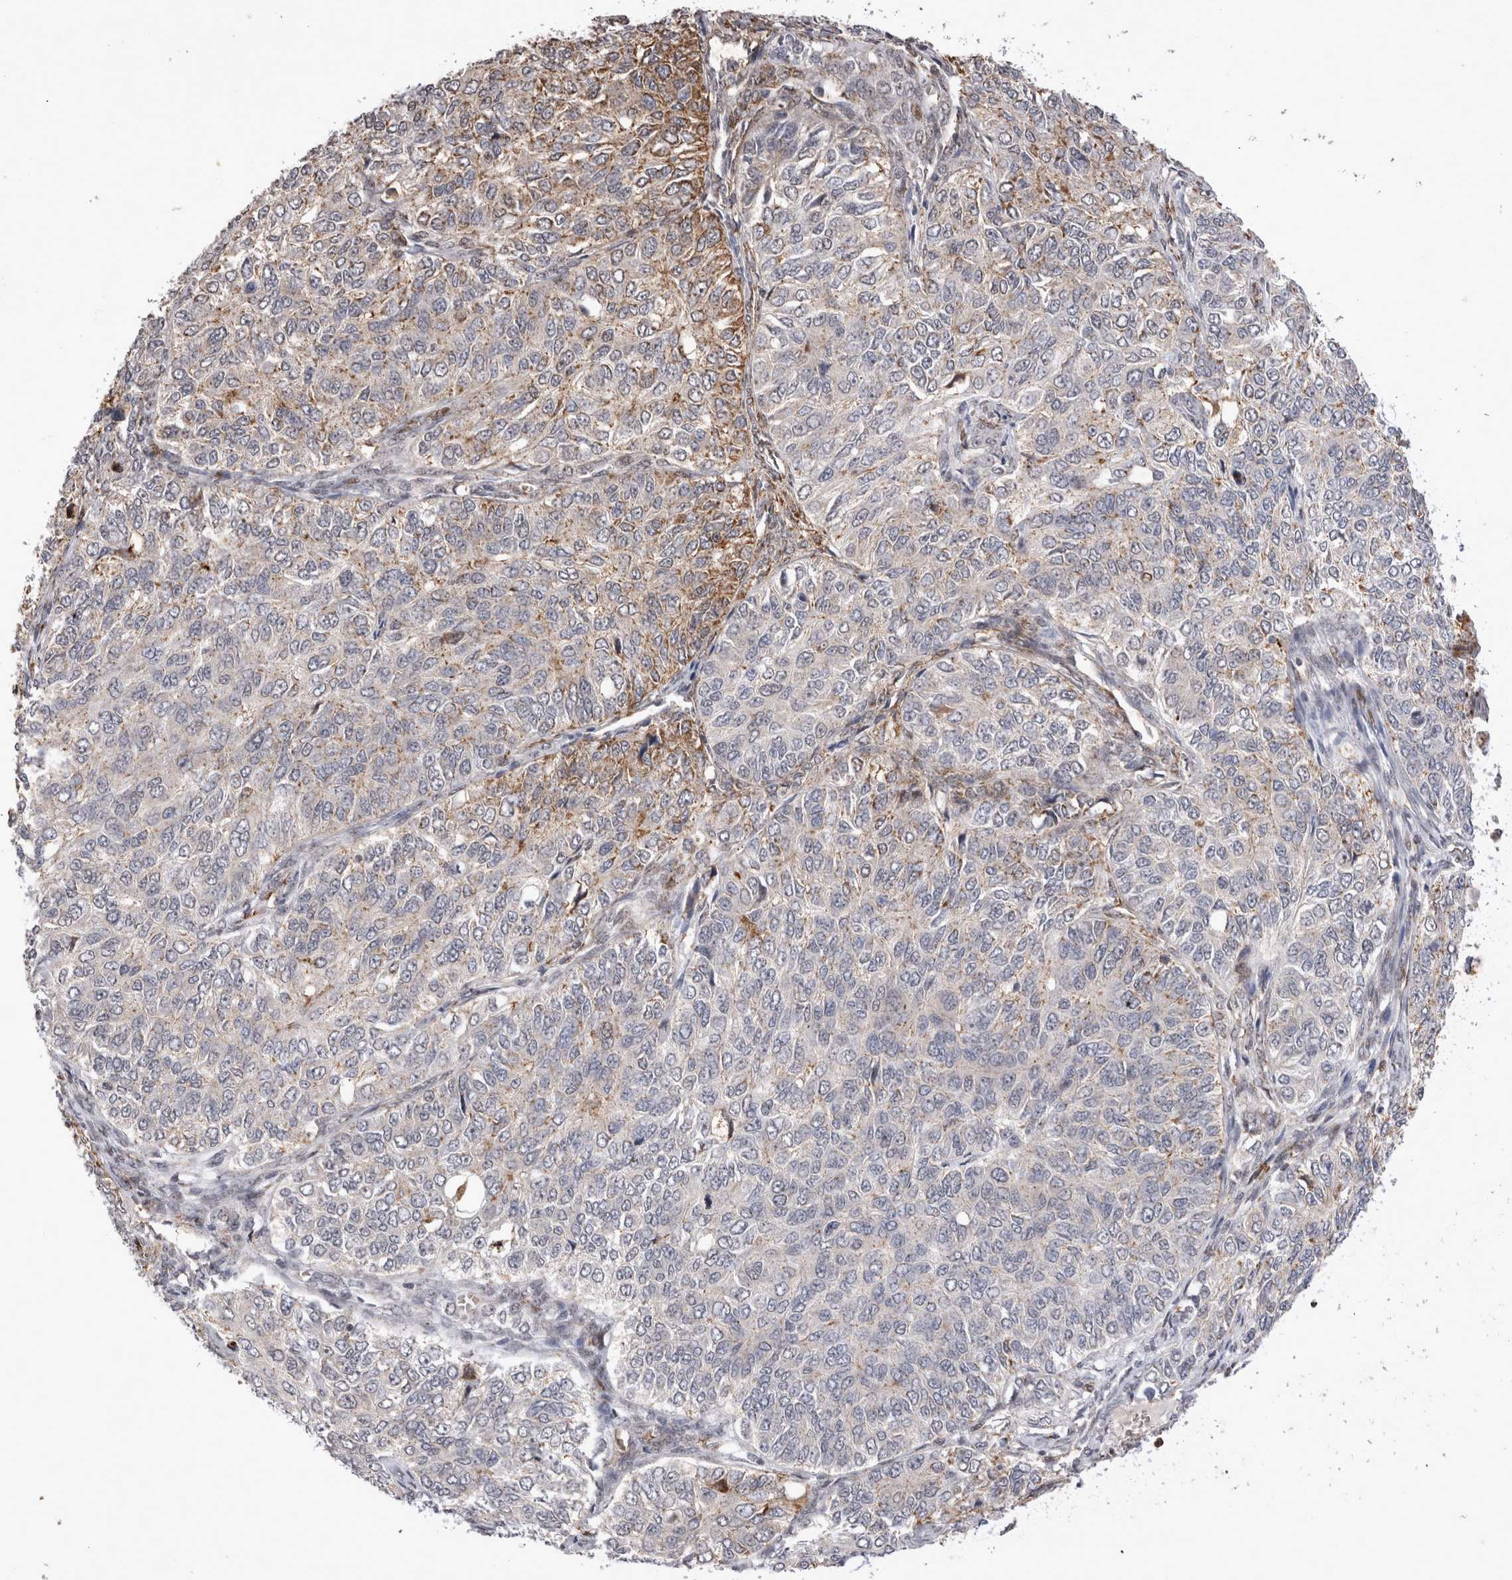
{"staining": {"intensity": "moderate", "quantity": "<25%", "location": "cytoplasmic/membranous"}, "tissue": "ovarian cancer", "cell_type": "Tumor cells", "image_type": "cancer", "snomed": [{"axis": "morphology", "description": "Carcinoma, endometroid"}, {"axis": "topography", "description": "Ovary"}], "caption": "Ovarian cancer was stained to show a protein in brown. There is low levels of moderate cytoplasmic/membranous staining in about <25% of tumor cells.", "gene": "STK11", "patient": {"sex": "female", "age": 51}}